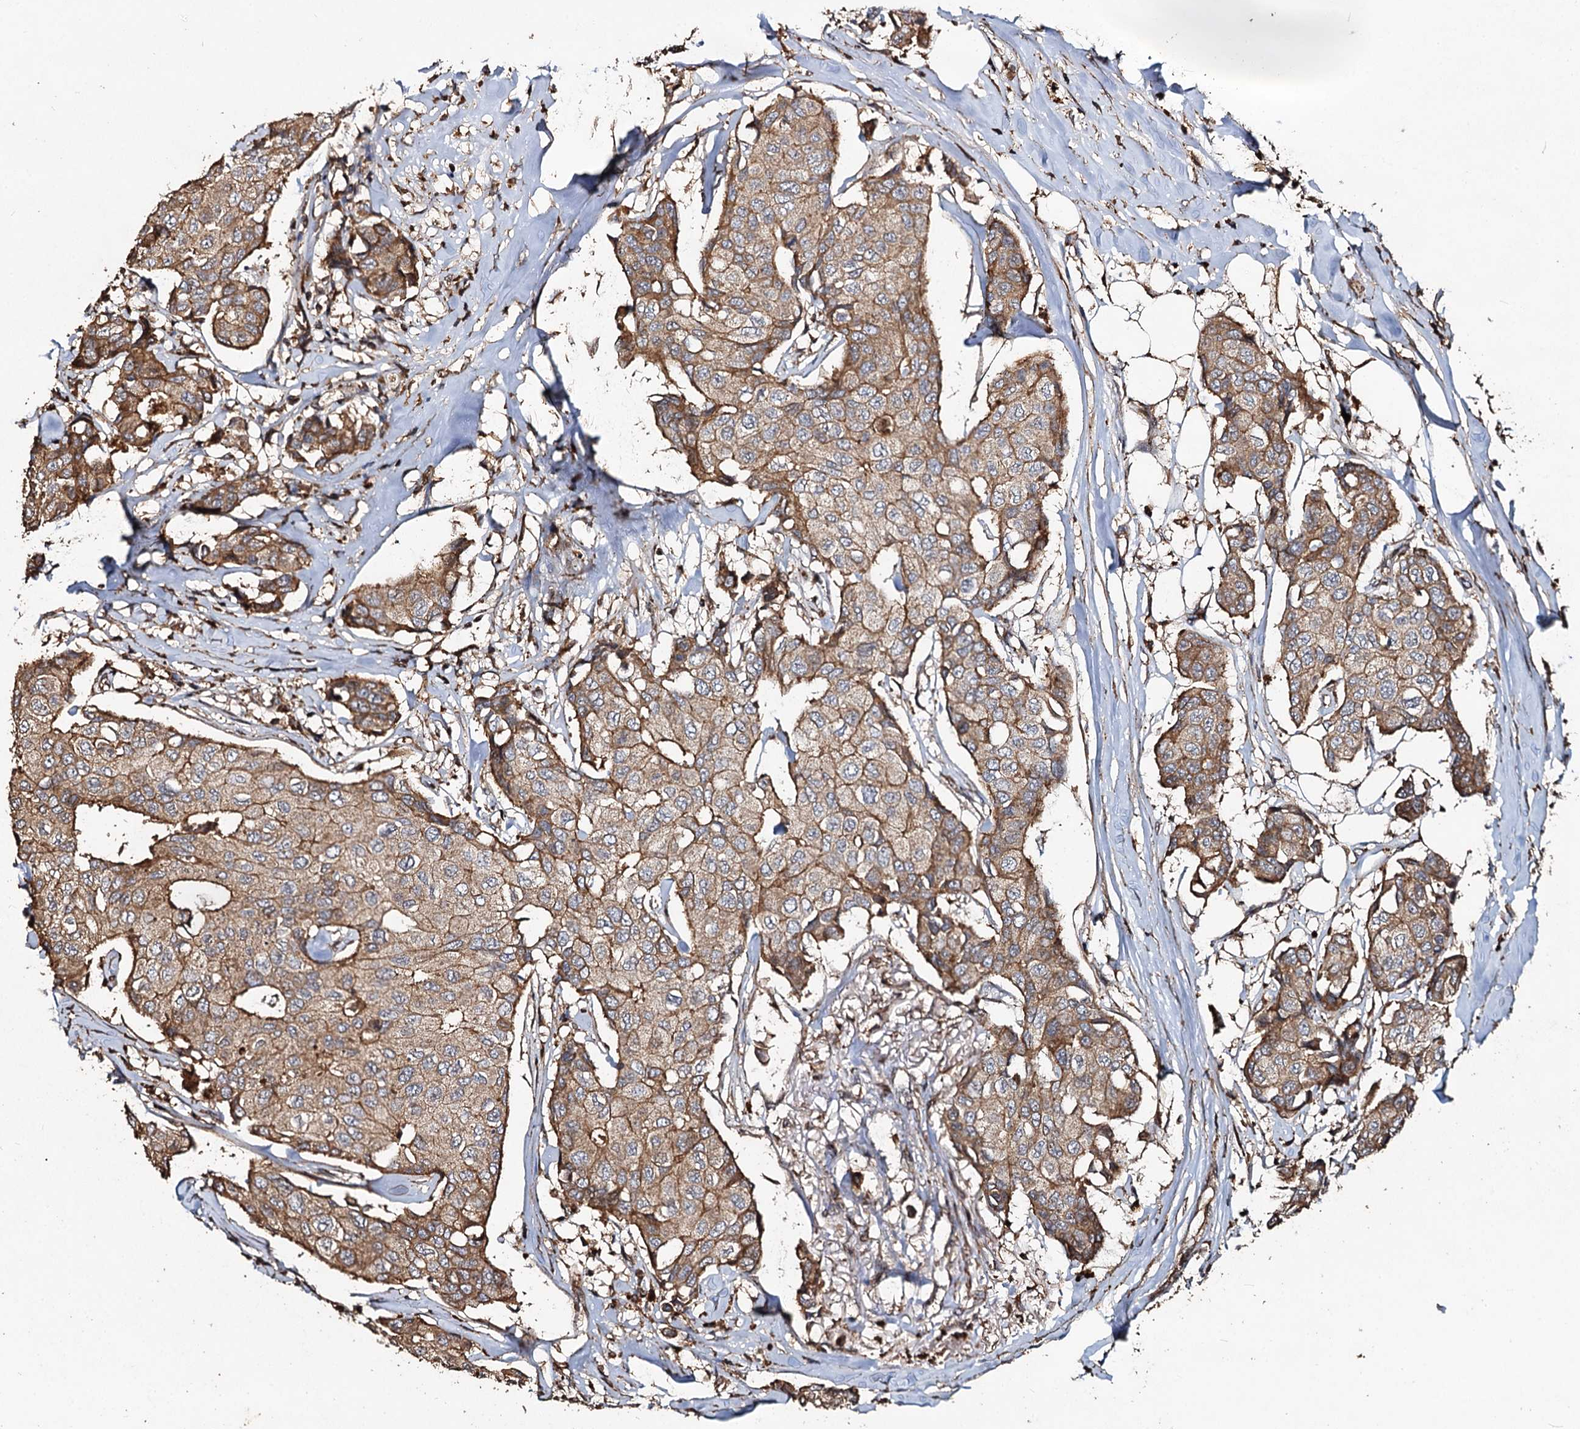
{"staining": {"intensity": "moderate", "quantity": ">75%", "location": "cytoplasmic/membranous"}, "tissue": "breast cancer", "cell_type": "Tumor cells", "image_type": "cancer", "snomed": [{"axis": "morphology", "description": "Duct carcinoma"}, {"axis": "topography", "description": "Breast"}], "caption": "Human breast cancer (intraductal carcinoma) stained for a protein (brown) shows moderate cytoplasmic/membranous positive expression in approximately >75% of tumor cells.", "gene": "NOTCH2NLA", "patient": {"sex": "female", "age": 80}}